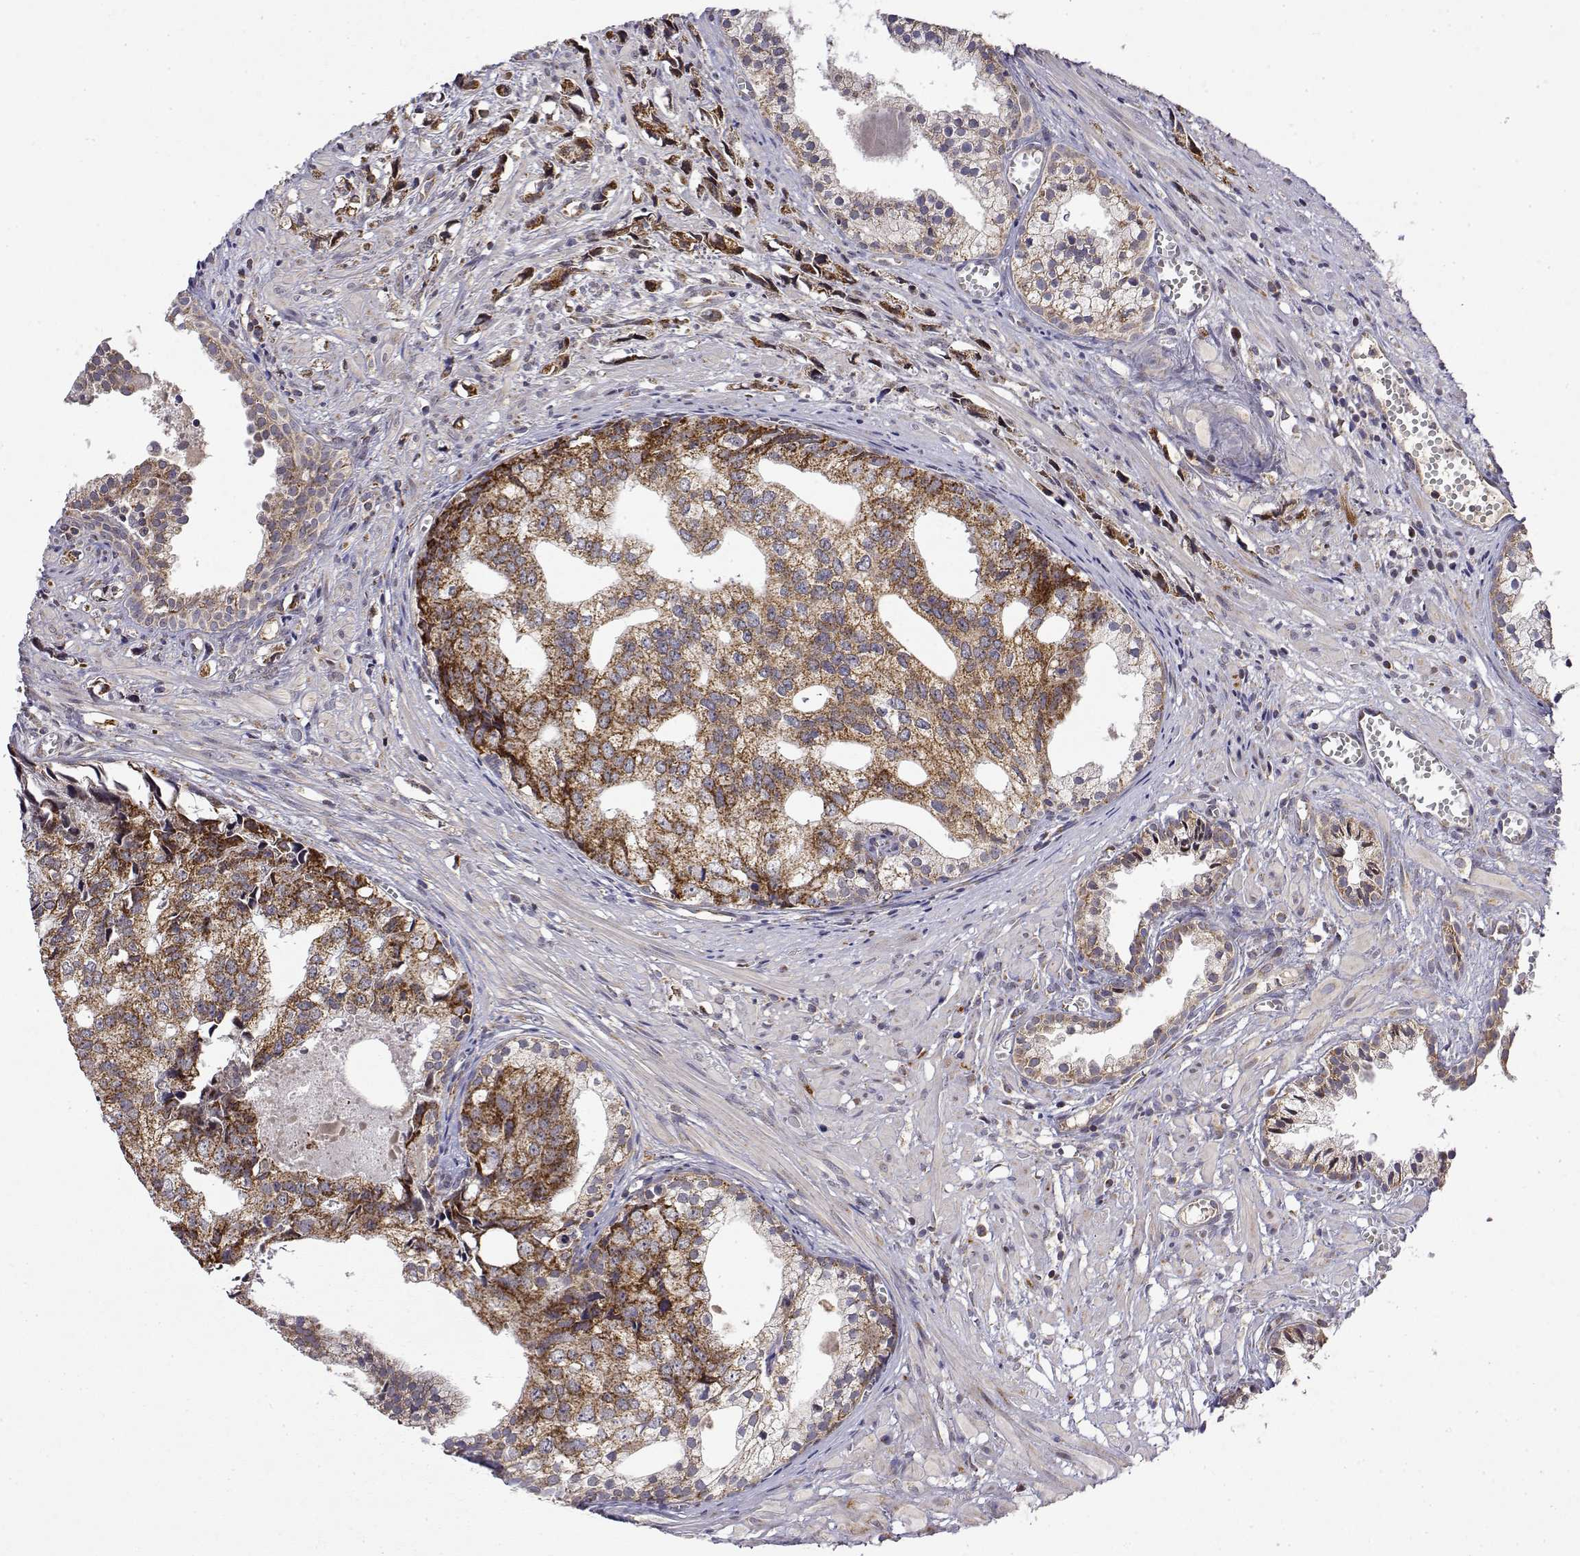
{"staining": {"intensity": "moderate", "quantity": ">75%", "location": "cytoplasmic/membranous"}, "tissue": "prostate cancer", "cell_type": "Tumor cells", "image_type": "cancer", "snomed": [{"axis": "morphology", "description": "Adenocarcinoma, High grade"}, {"axis": "topography", "description": "Prostate"}], "caption": "Protein expression analysis of human prostate cancer reveals moderate cytoplasmic/membranous positivity in about >75% of tumor cells.", "gene": "GADD45GIP1", "patient": {"sex": "male", "age": 58}}